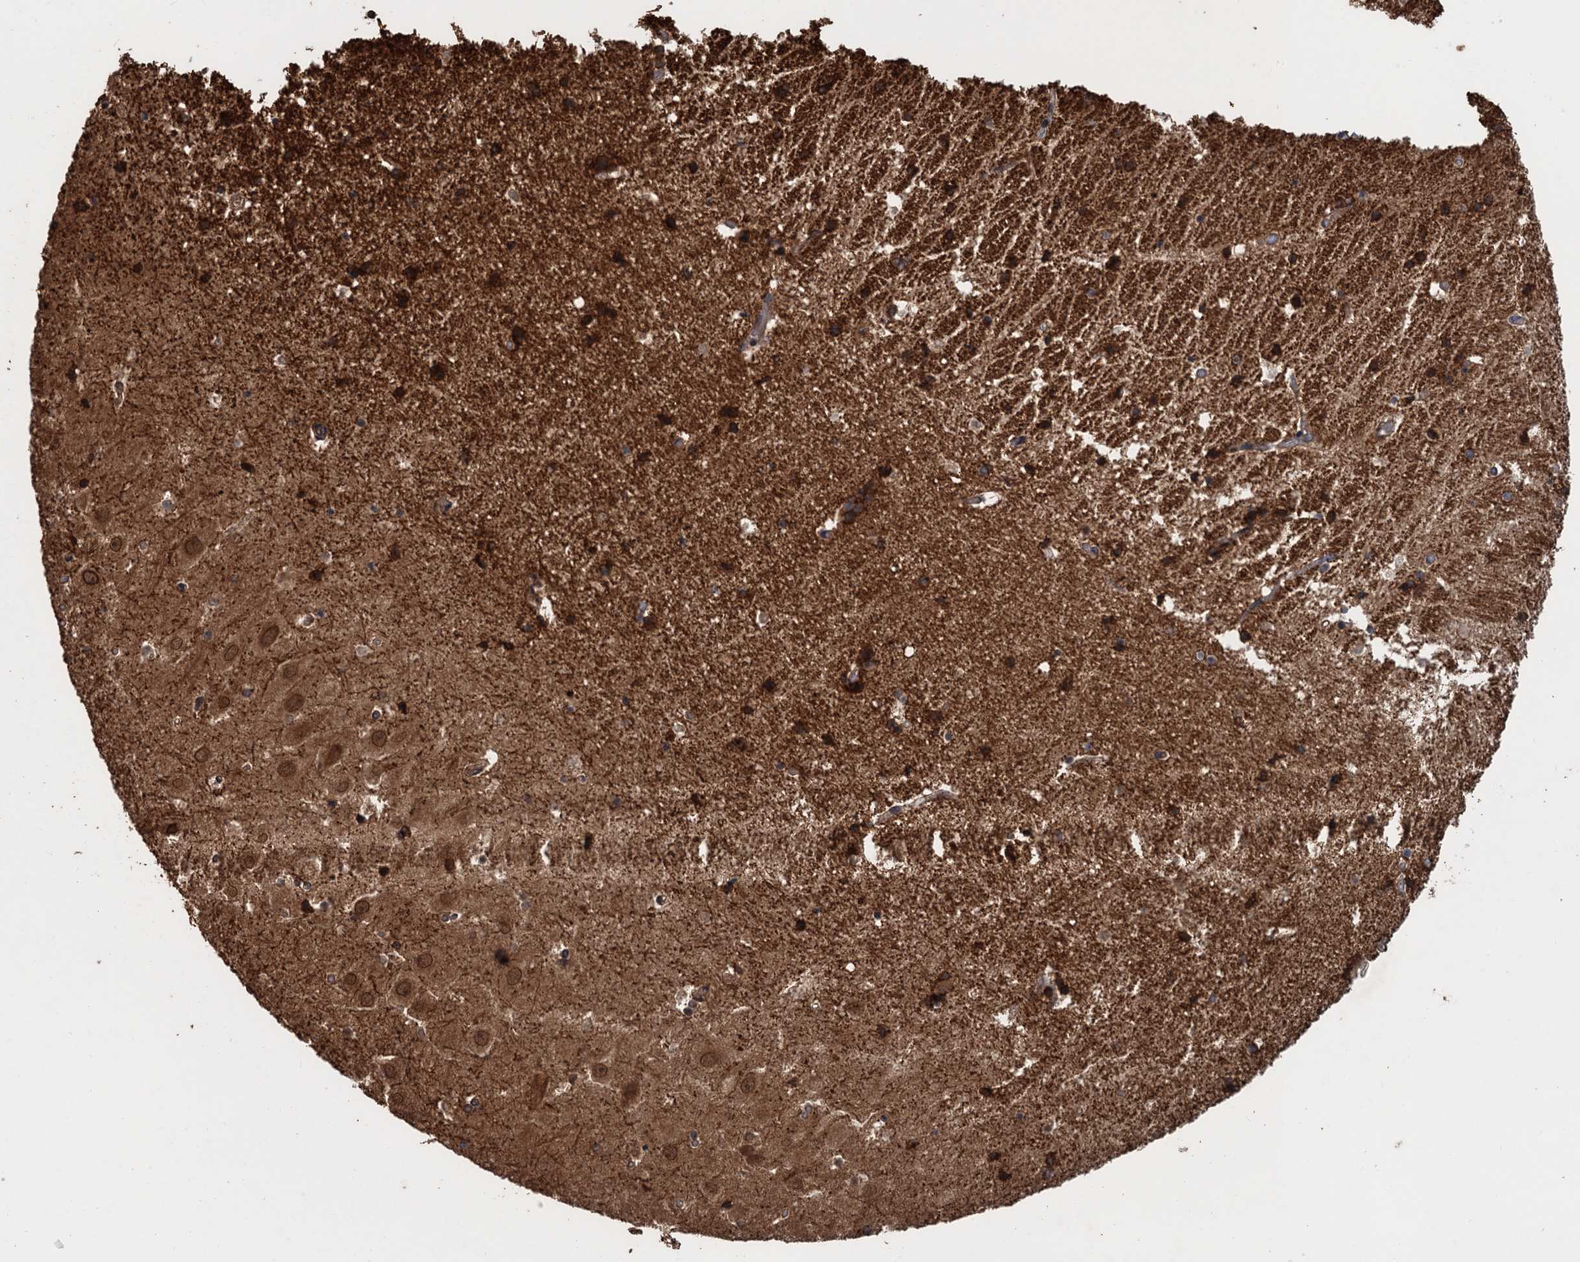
{"staining": {"intensity": "strong", "quantity": ">75%", "location": "cytoplasmic/membranous"}, "tissue": "hippocampus", "cell_type": "Glial cells", "image_type": "normal", "snomed": [{"axis": "morphology", "description": "Normal tissue, NOS"}, {"axis": "topography", "description": "Hippocampus"}], "caption": "Immunohistochemistry of unremarkable hippocampus shows high levels of strong cytoplasmic/membranous positivity in about >75% of glial cells. The staining was performed using DAB (3,3'-diaminobenzidine), with brown indicating positive protein expression. Nuclei are stained blue with hematoxylin.", "gene": "GLE1", "patient": {"sex": "female", "age": 52}}